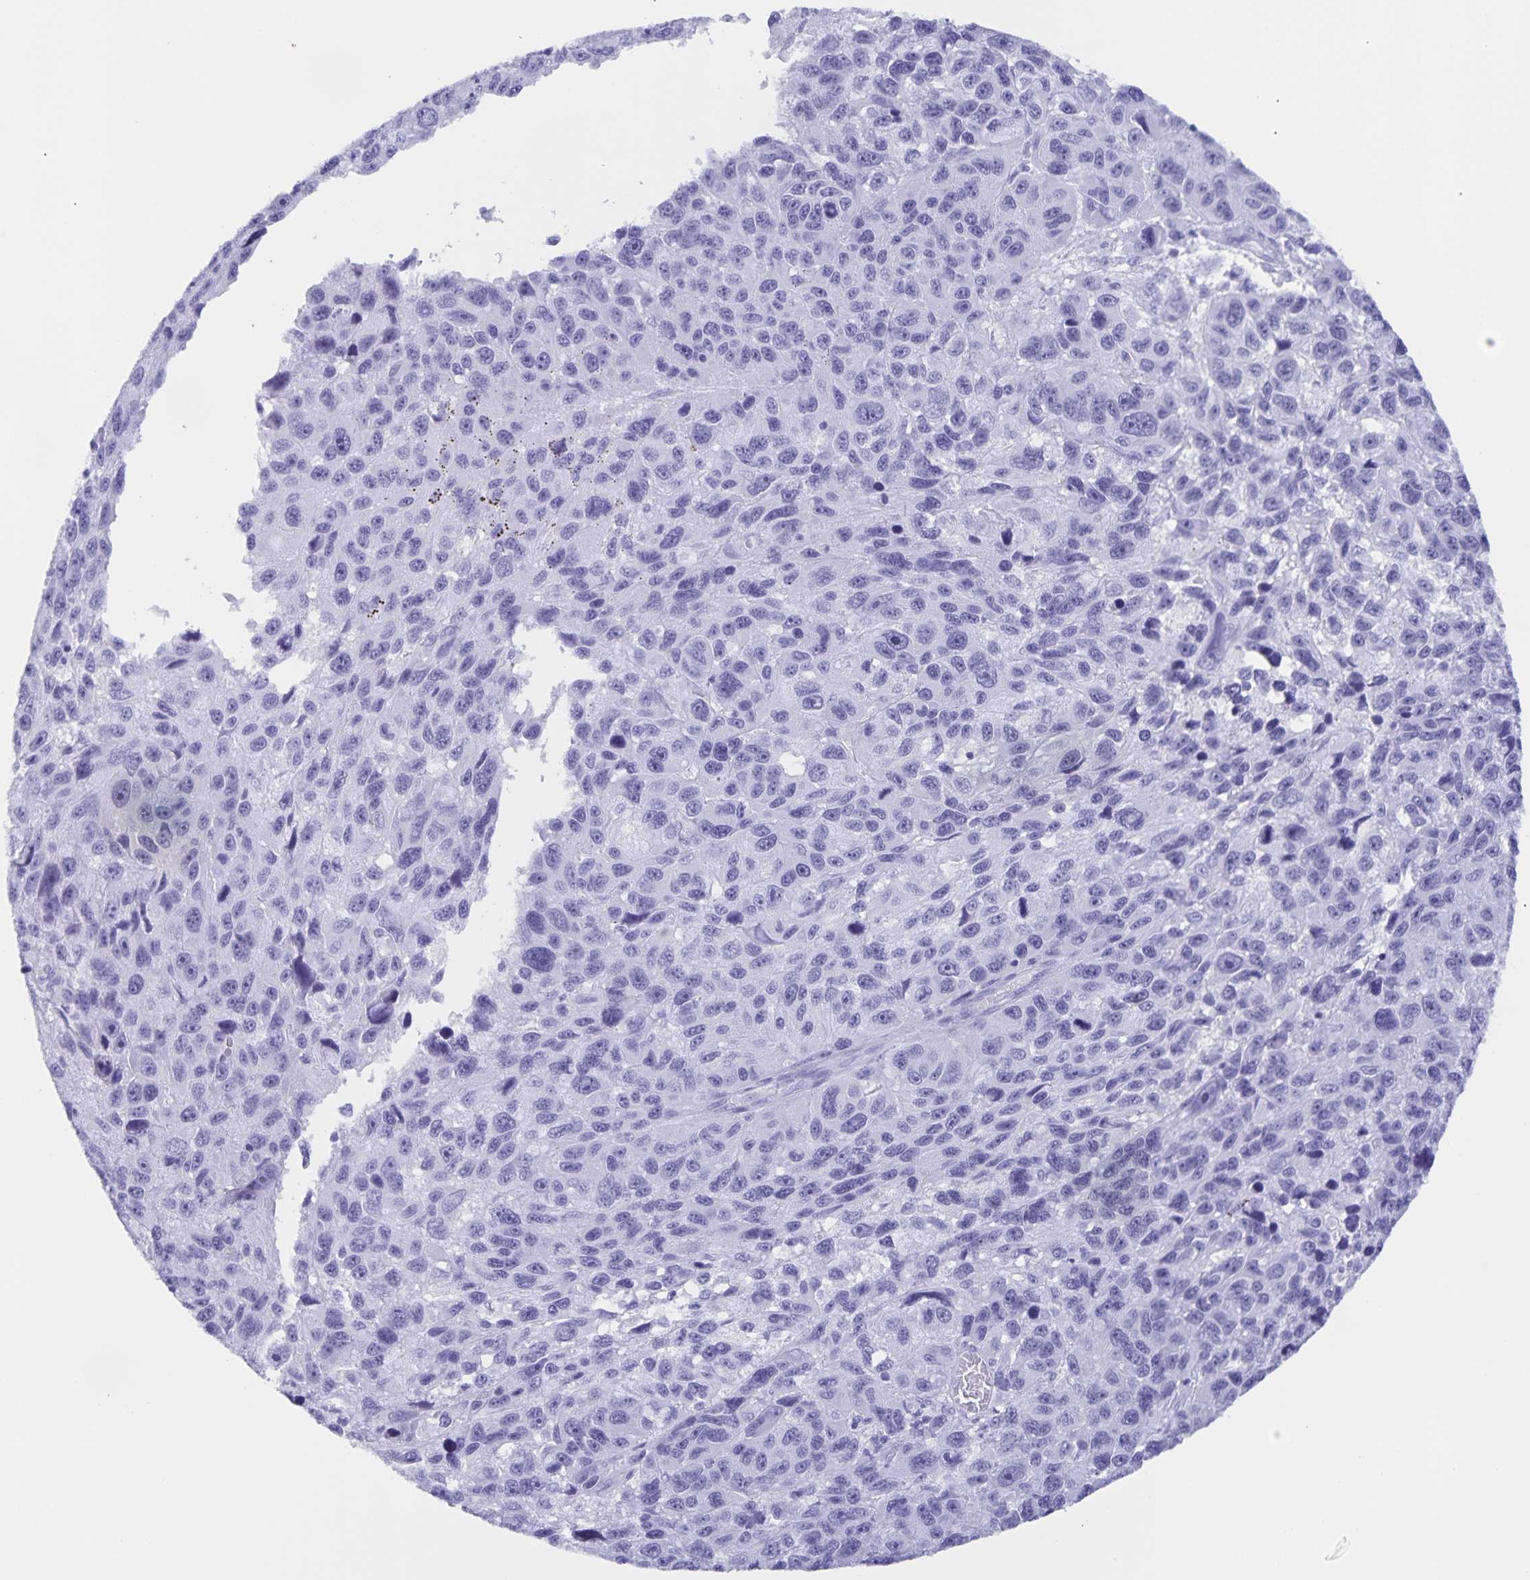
{"staining": {"intensity": "negative", "quantity": "none", "location": "none"}, "tissue": "melanoma", "cell_type": "Tumor cells", "image_type": "cancer", "snomed": [{"axis": "morphology", "description": "Malignant melanoma, NOS"}, {"axis": "topography", "description": "Skin"}], "caption": "Histopathology image shows no protein positivity in tumor cells of malignant melanoma tissue. (Brightfield microscopy of DAB immunohistochemistry at high magnification).", "gene": "AQP4", "patient": {"sex": "male", "age": 53}}